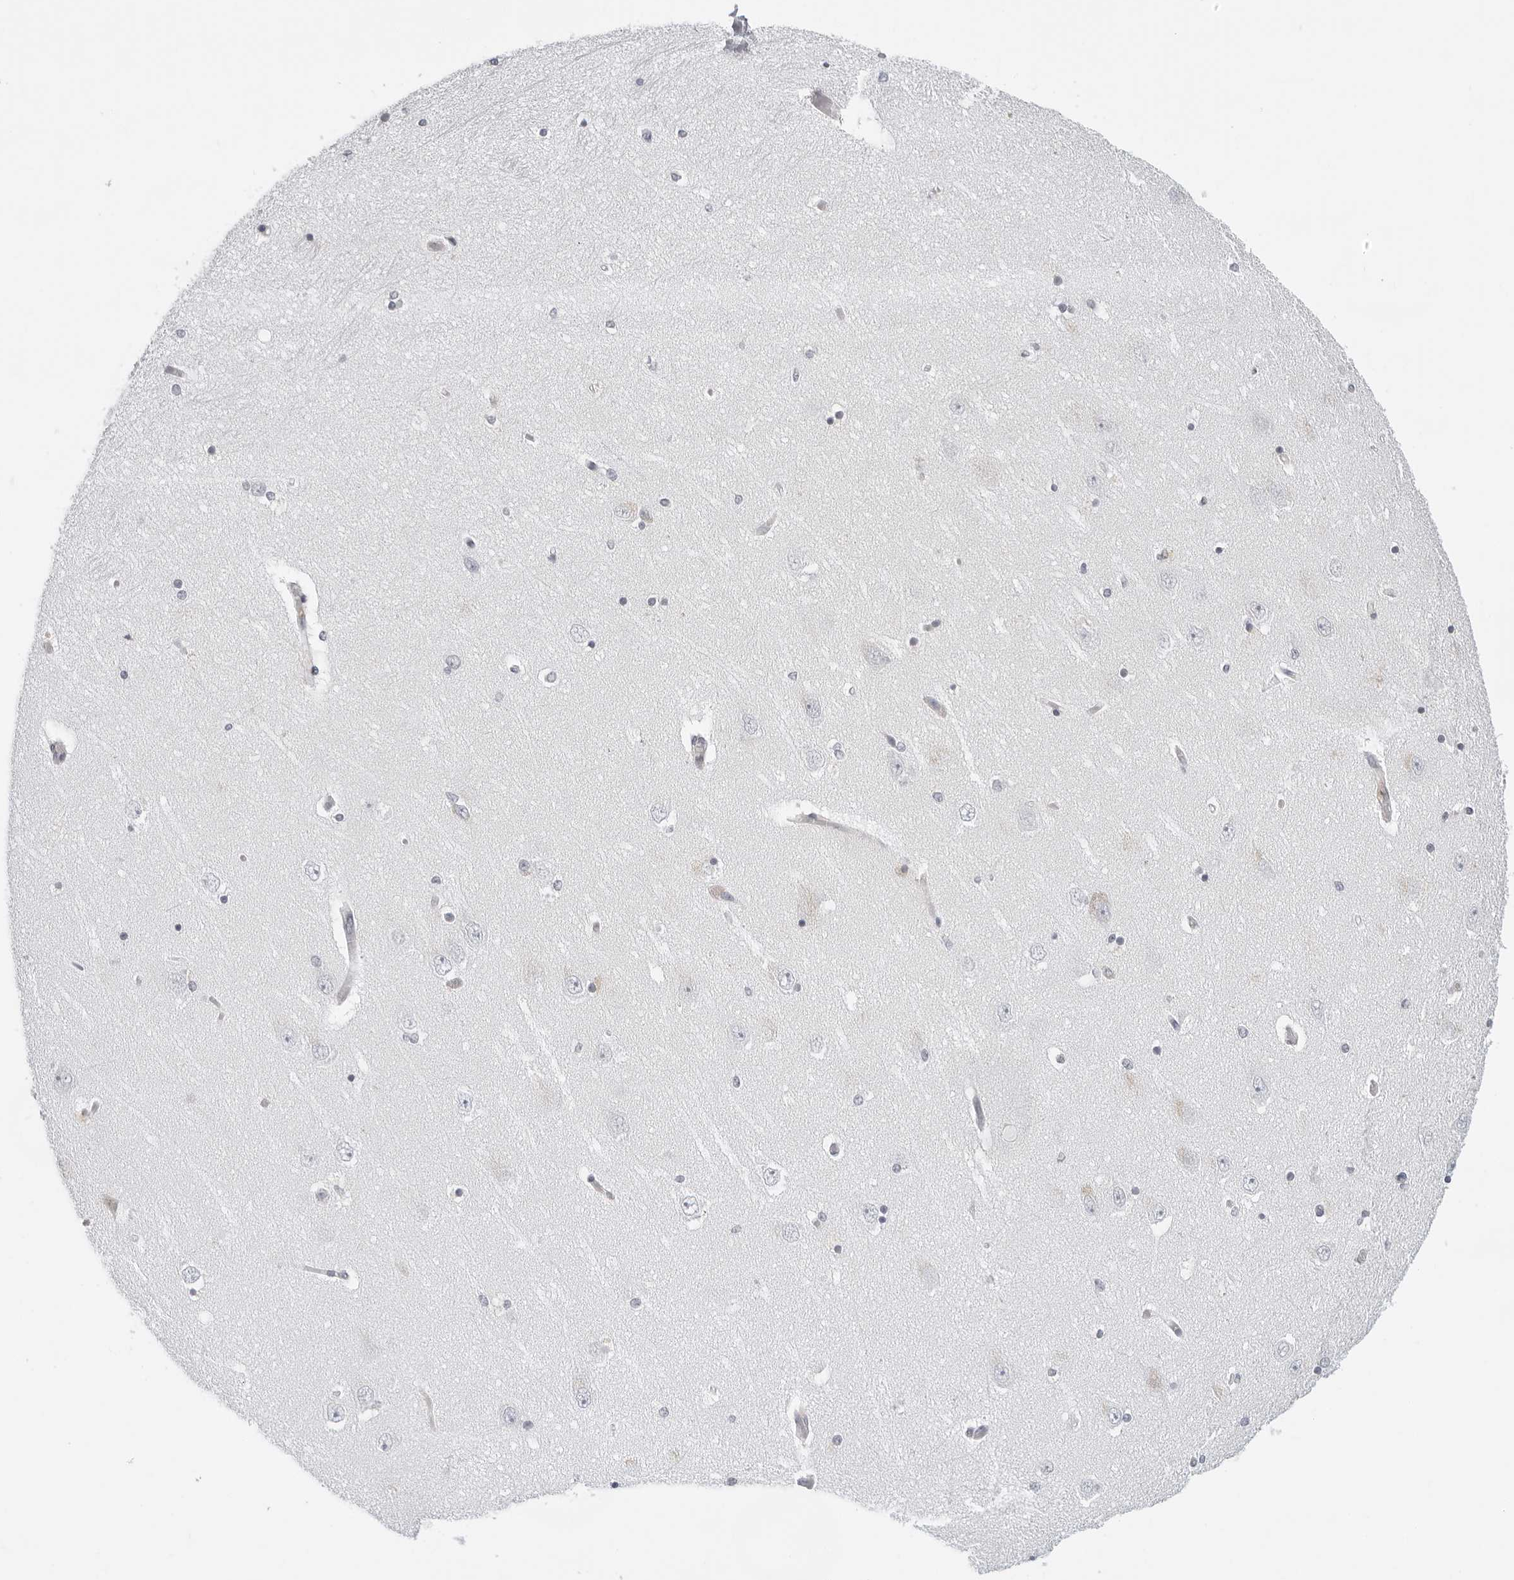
{"staining": {"intensity": "negative", "quantity": "none", "location": "none"}, "tissue": "hippocampus", "cell_type": "Glial cells", "image_type": "normal", "snomed": [{"axis": "morphology", "description": "Normal tissue, NOS"}, {"axis": "topography", "description": "Hippocampus"}], "caption": "The micrograph demonstrates no staining of glial cells in normal hippocampus.", "gene": "CIART", "patient": {"sex": "female", "age": 54}}